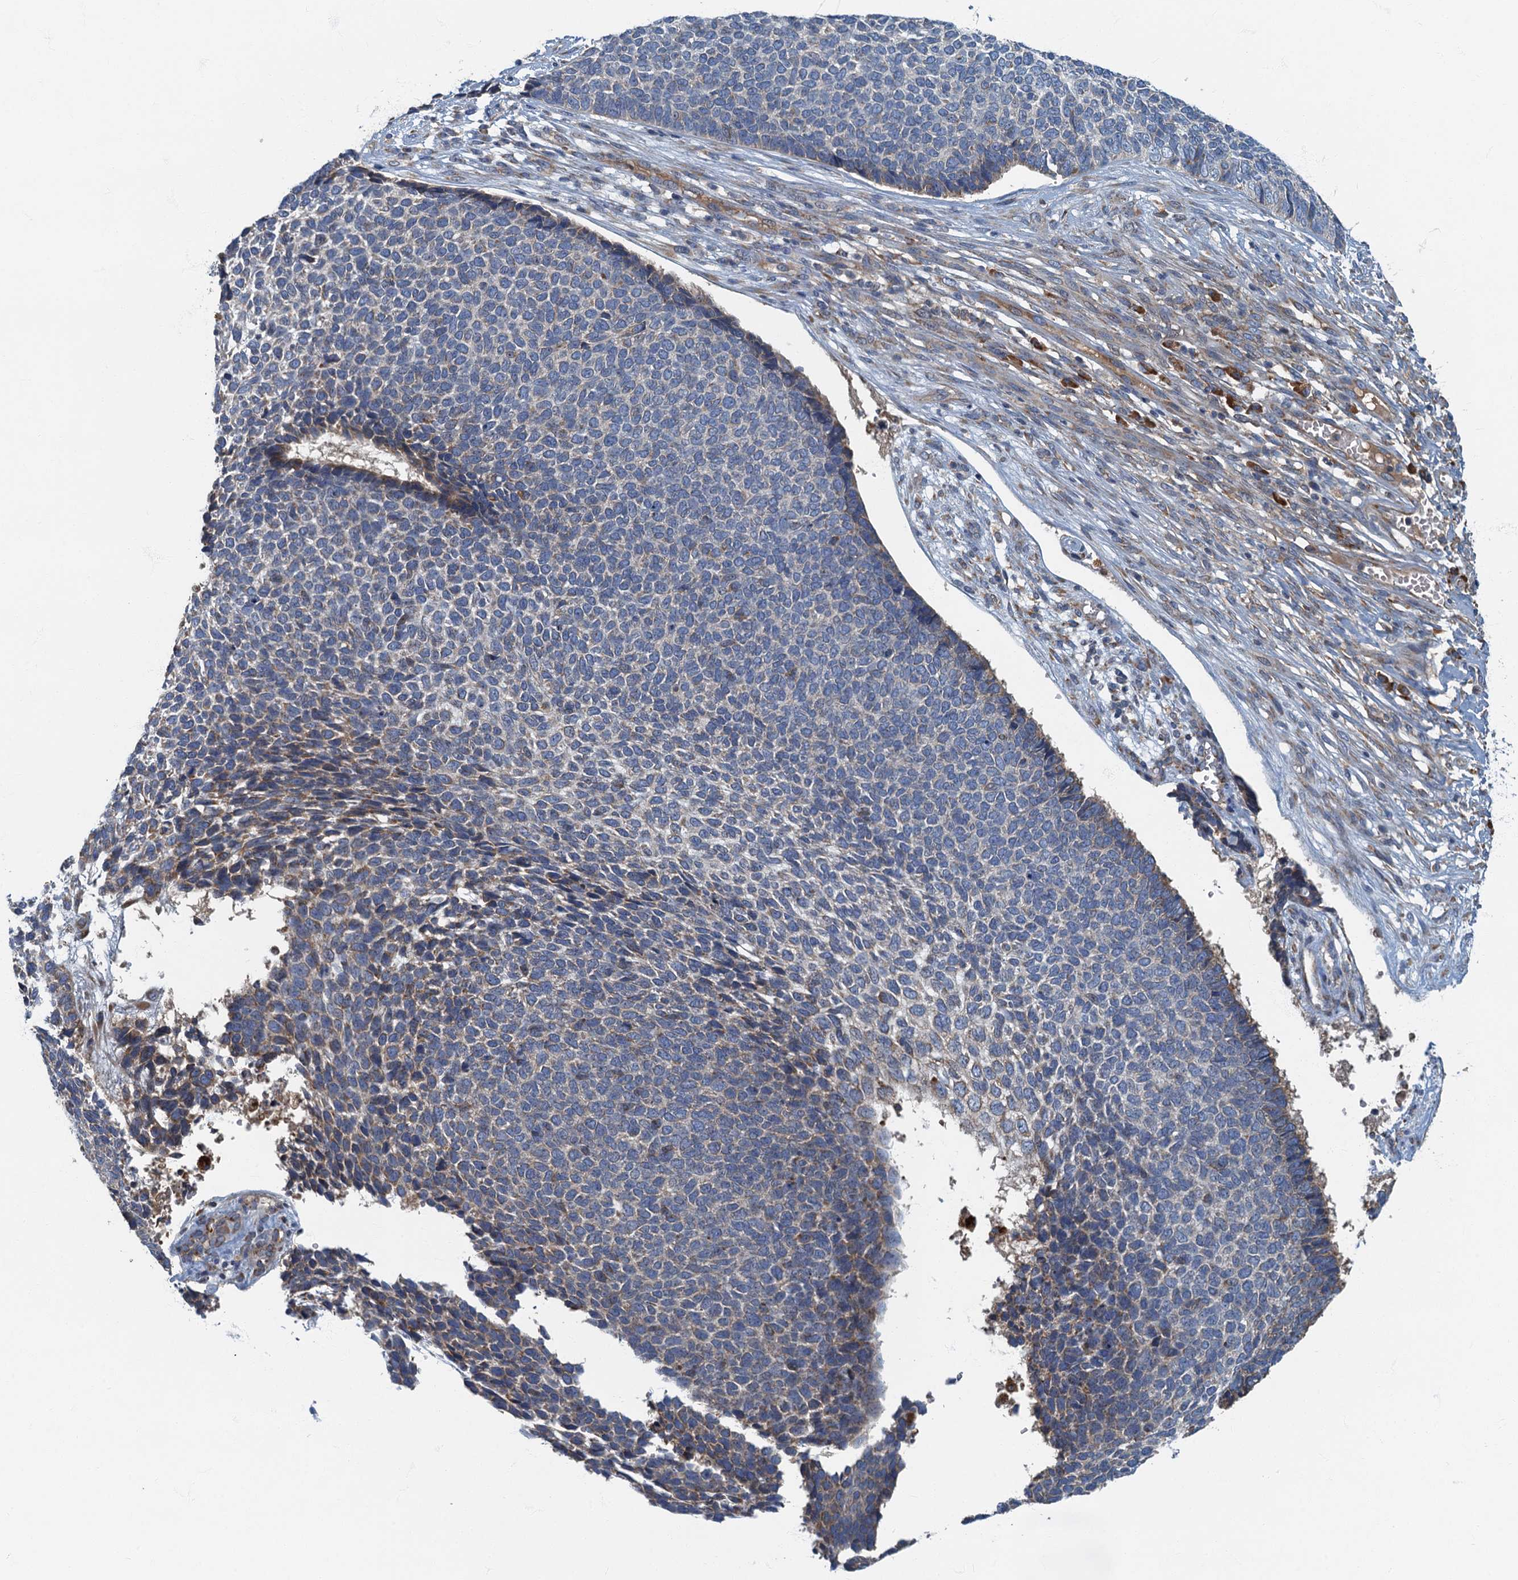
{"staining": {"intensity": "weak", "quantity": "<25%", "location": "cytoplasmic/membranous"}, "tissue": "skin cancer", "cell_type": "Tumor cells", "image_type": "cancer", "snomed": [{"axis": "morphology", "description": "Basal cell carcinoma"}, {"axis": "topography", "description": "Skin"}], "caption": "An immunohistochemistry histopathology image of skin cancer is shown. There is no staining in tumor cells of skin cancer.", "gene": "SPDYC", "patient": {"sex": "female", "age": 84}}